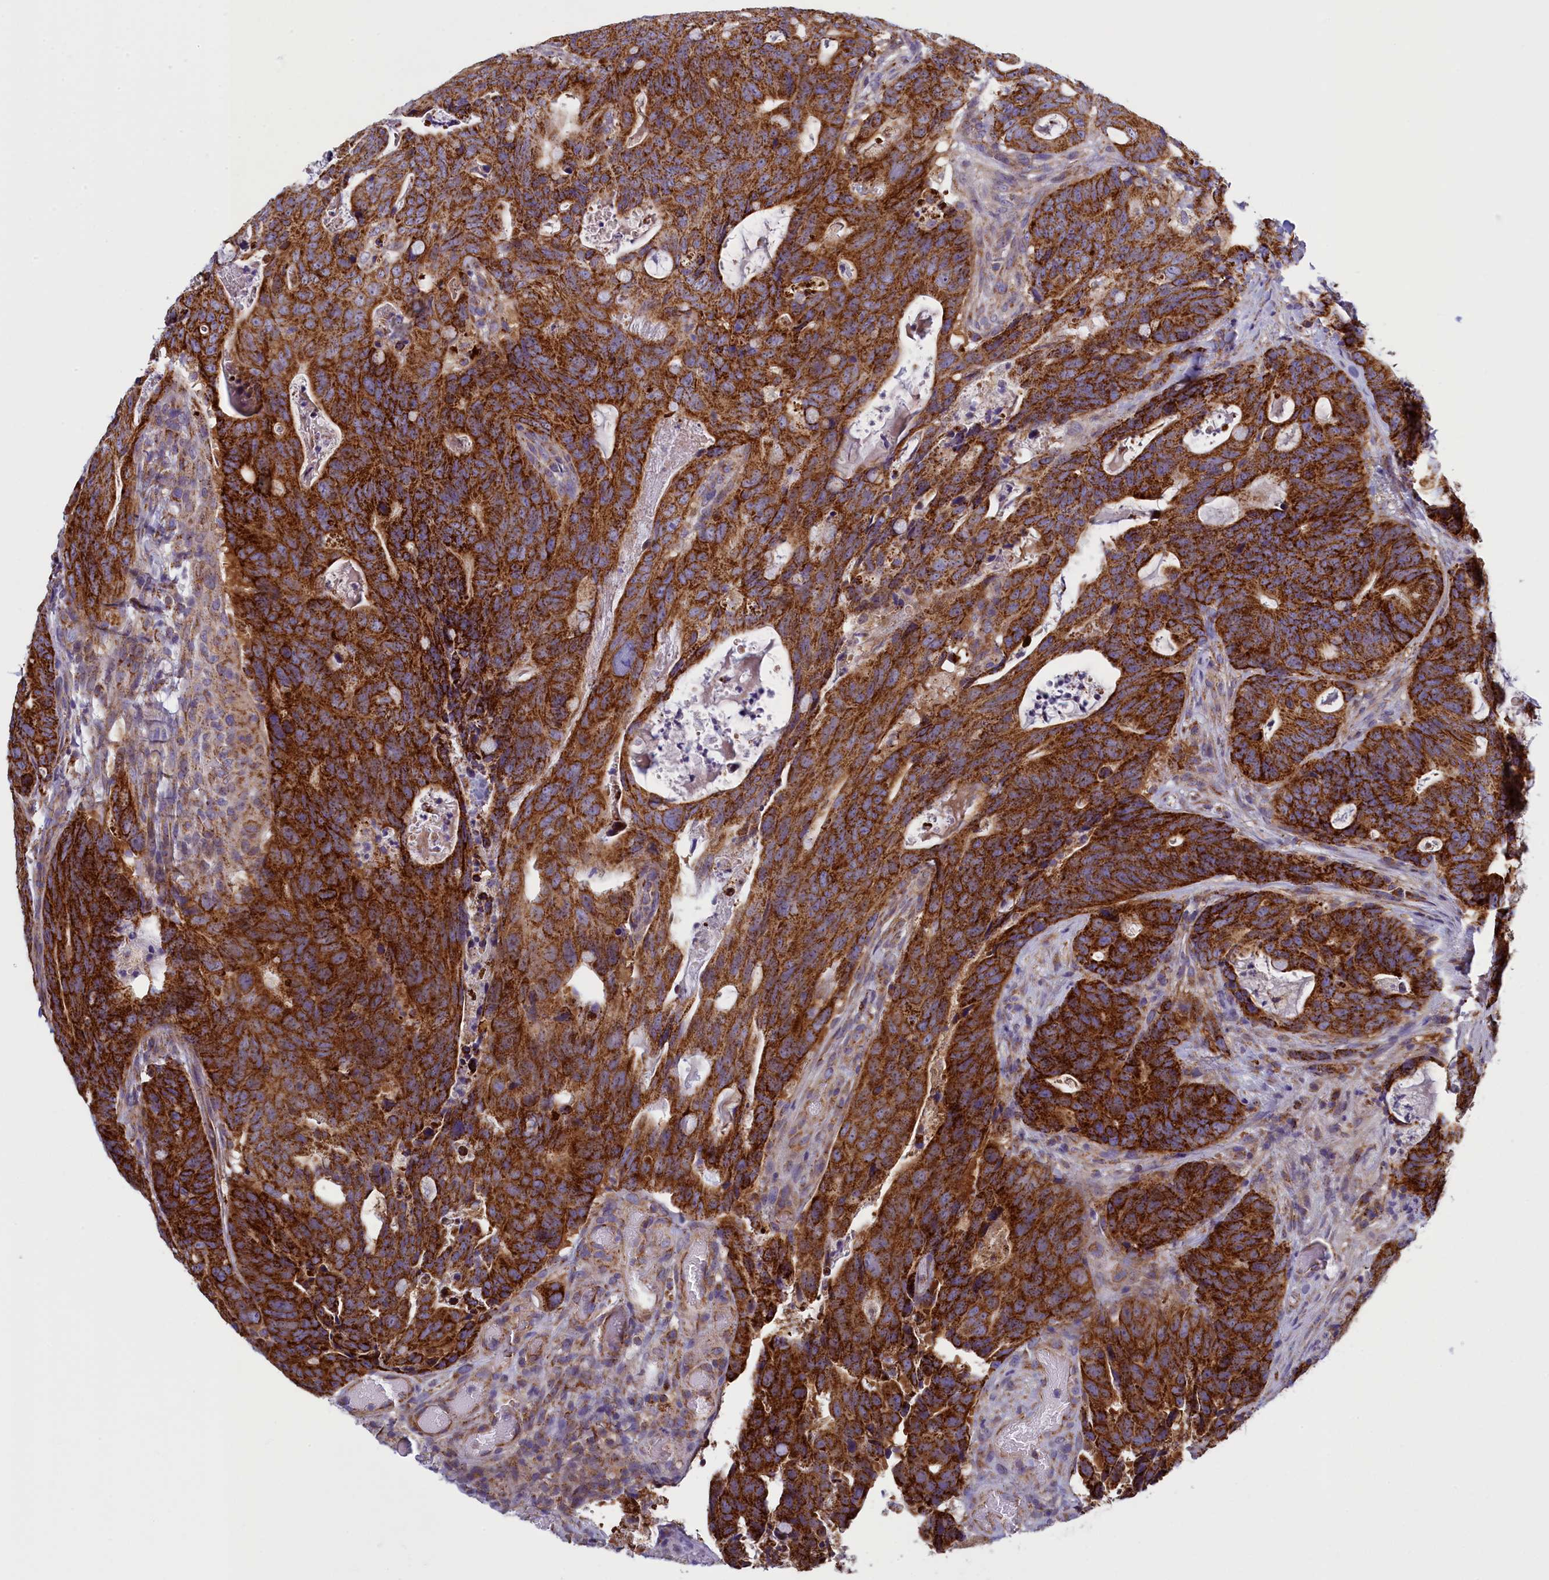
{"staining": {"intensity": "strong", "quantity": ">75%", "location": "cytoplasmic/membranous"}, "tissue": "colorectal cancer", "cell_type": "Tumor cells", "image_type": "cancer", "snomed": [{"axis": "morphology", "description": "Adenocarcinoma, NOS"}, {"axis": "topography", "description": "Colon"}], "caption": "This micrograph exhibits IHC staining of colorectal cancer (adenocarcinoma), with high strong cytoplasmic/membranous positivity in about >75% of tumor cells.", "gene": "IFT122", "patient": {"sex": "female", "age": 82}}